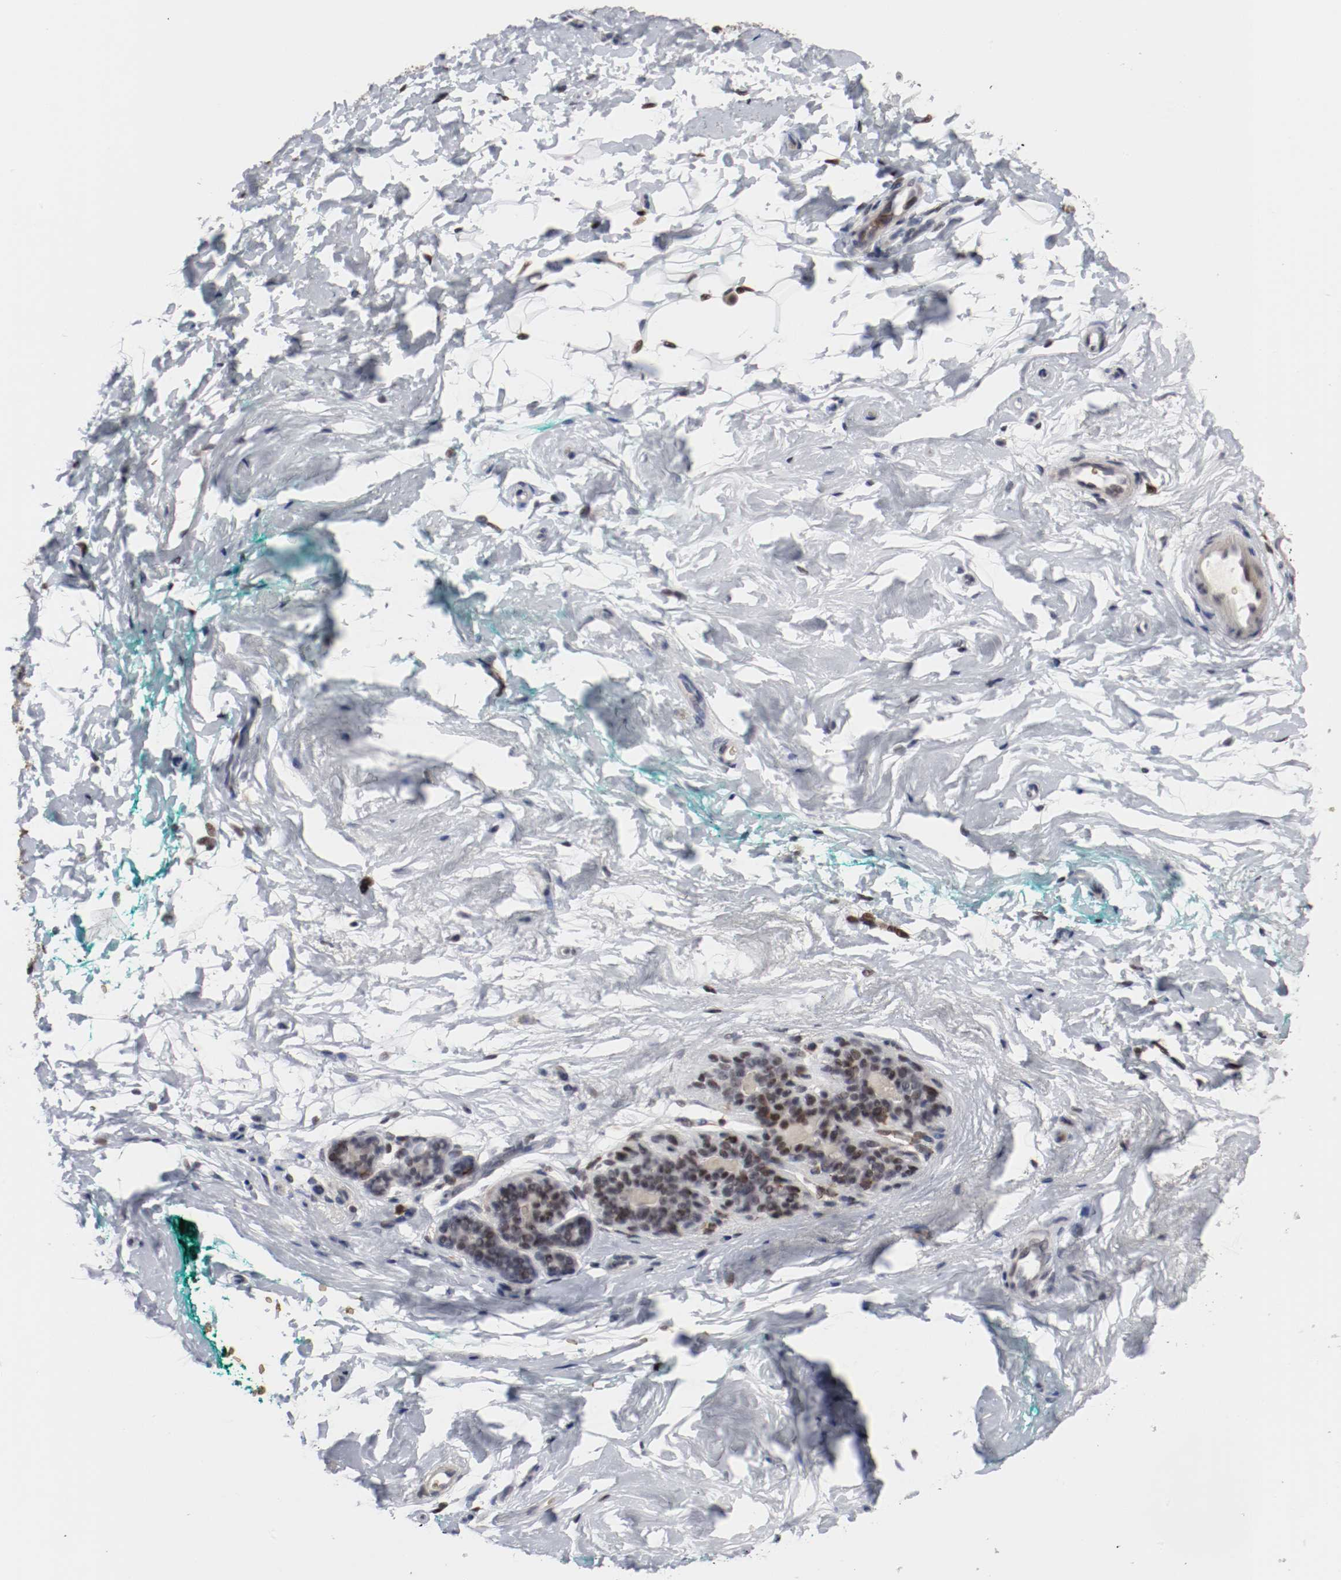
{"staining": {"intensity": "negative", "quantity": "none", "location": "none"}, "tissue": "breast", "cell_type": "Adipocytes", "image_type": "normal", "snomed": [{"axis": "morphology", "description": "Normal tissue, NOS"}, {"axis": "topography", "description": "Breast"}], "caption": "High magnification brightfield microscopy of unremarkable breast stained with DAB (brown) and counterstained with hematoxylin (blue): adipocytes show no significant staining. Nuclei are stained in blue.", "gene": "JUND", "patient": {"sex": "female", "age": 52}}